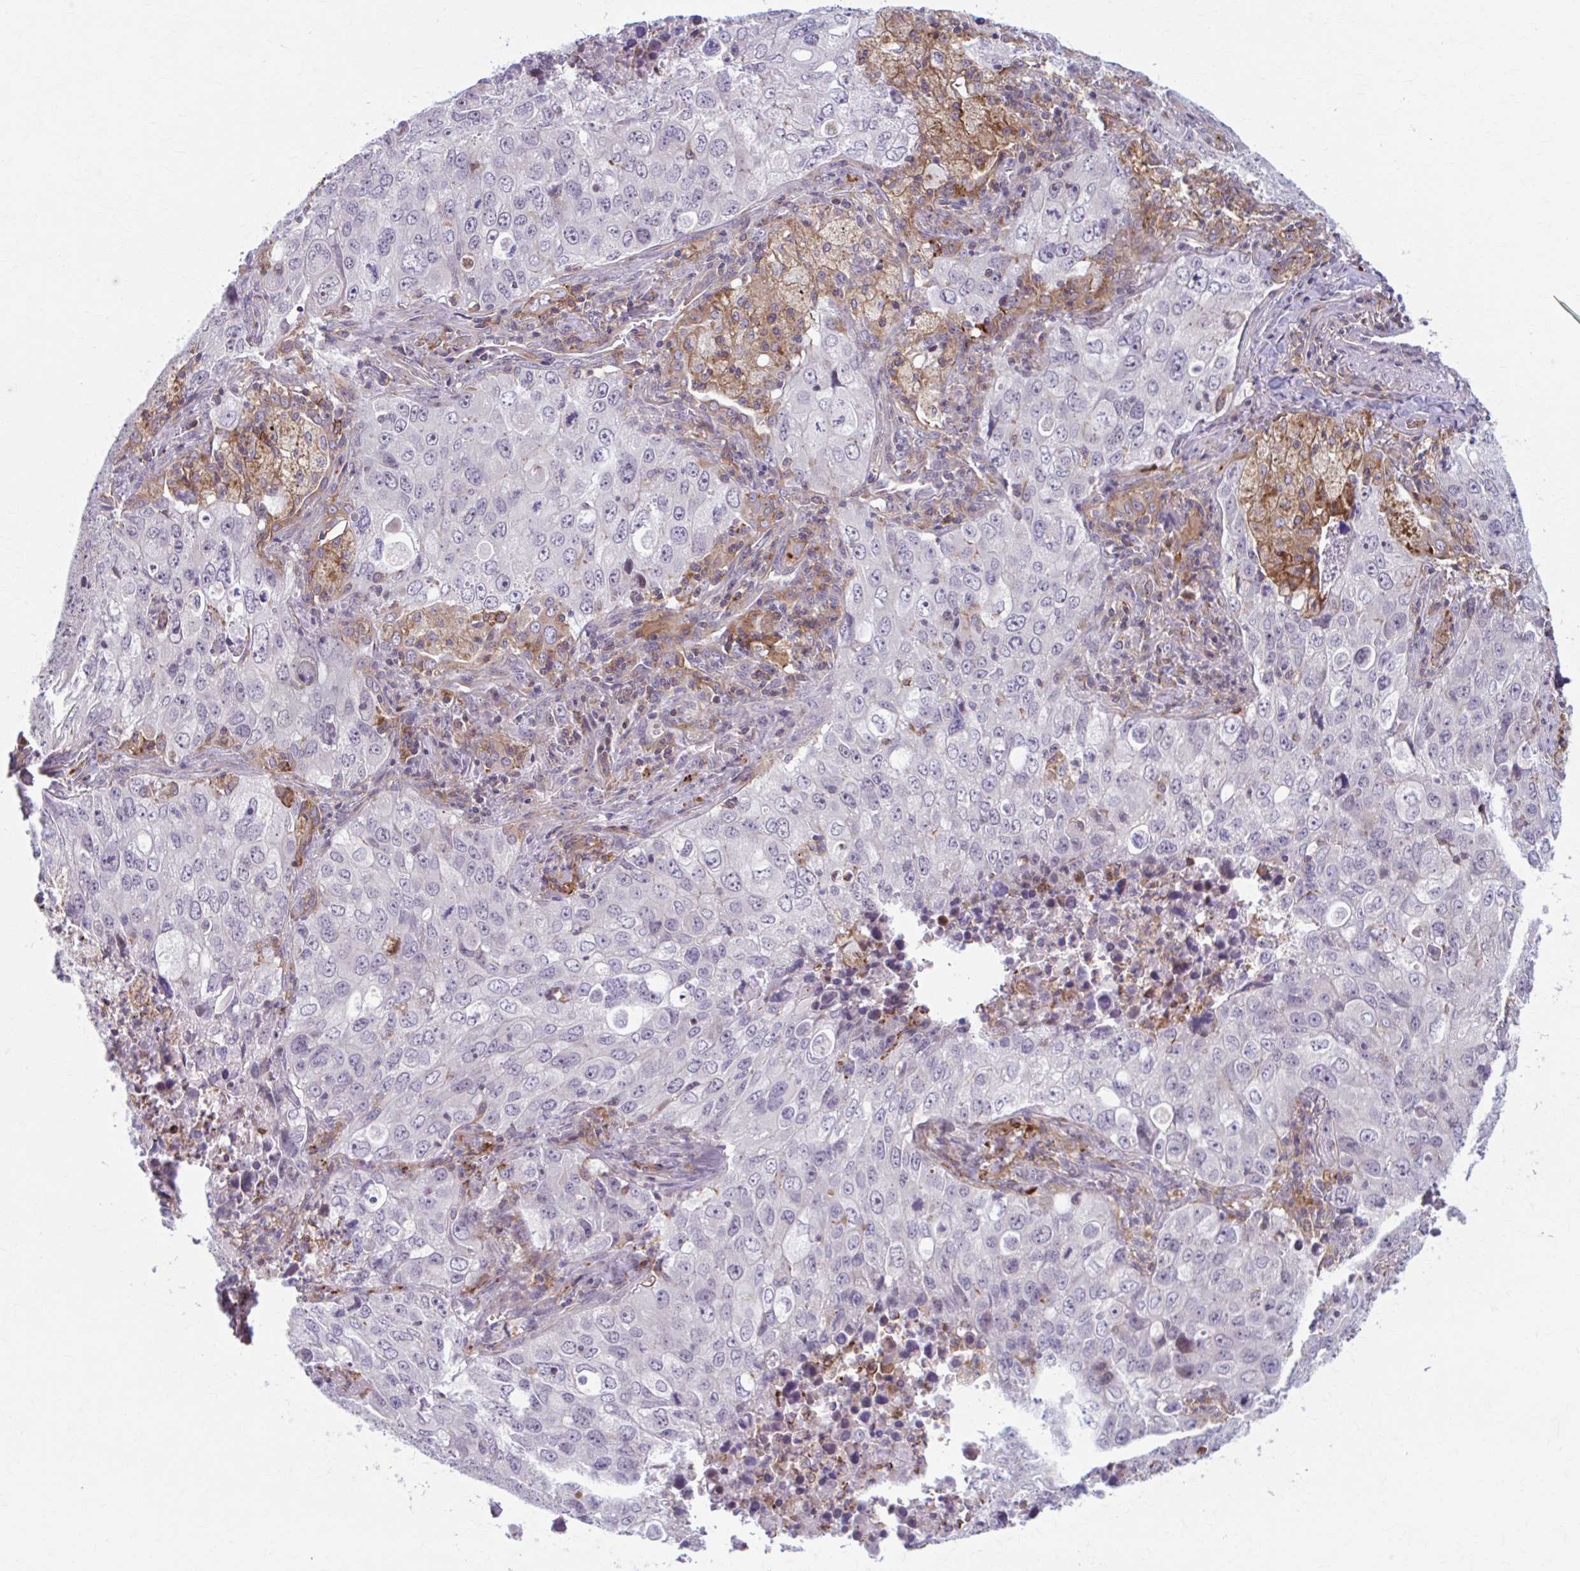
{"staining": {"intensity": "negative", "quantity": "none", "location": "none"}, "tissue": "lung cancer", "cell_type": "Tumor cells", "image_type": "cancer", "snomed": [{"axis": "morphology", "description": "Adenocarcinoma, NOS"}, {"axis": "morphology", "description": "Adenocarcinoma, metastatic, NOS"}, {"axis": "topography", "description": "Lymph node"}, {"axis": "topography", "description": "Lung"}], "caption": "This is an IHC photomicrograph of human adenocarcinoma (lung). There is no expression in tumor cells.", "gene": "ADAT3", "patient": {"sex": "female", "age": 42}}